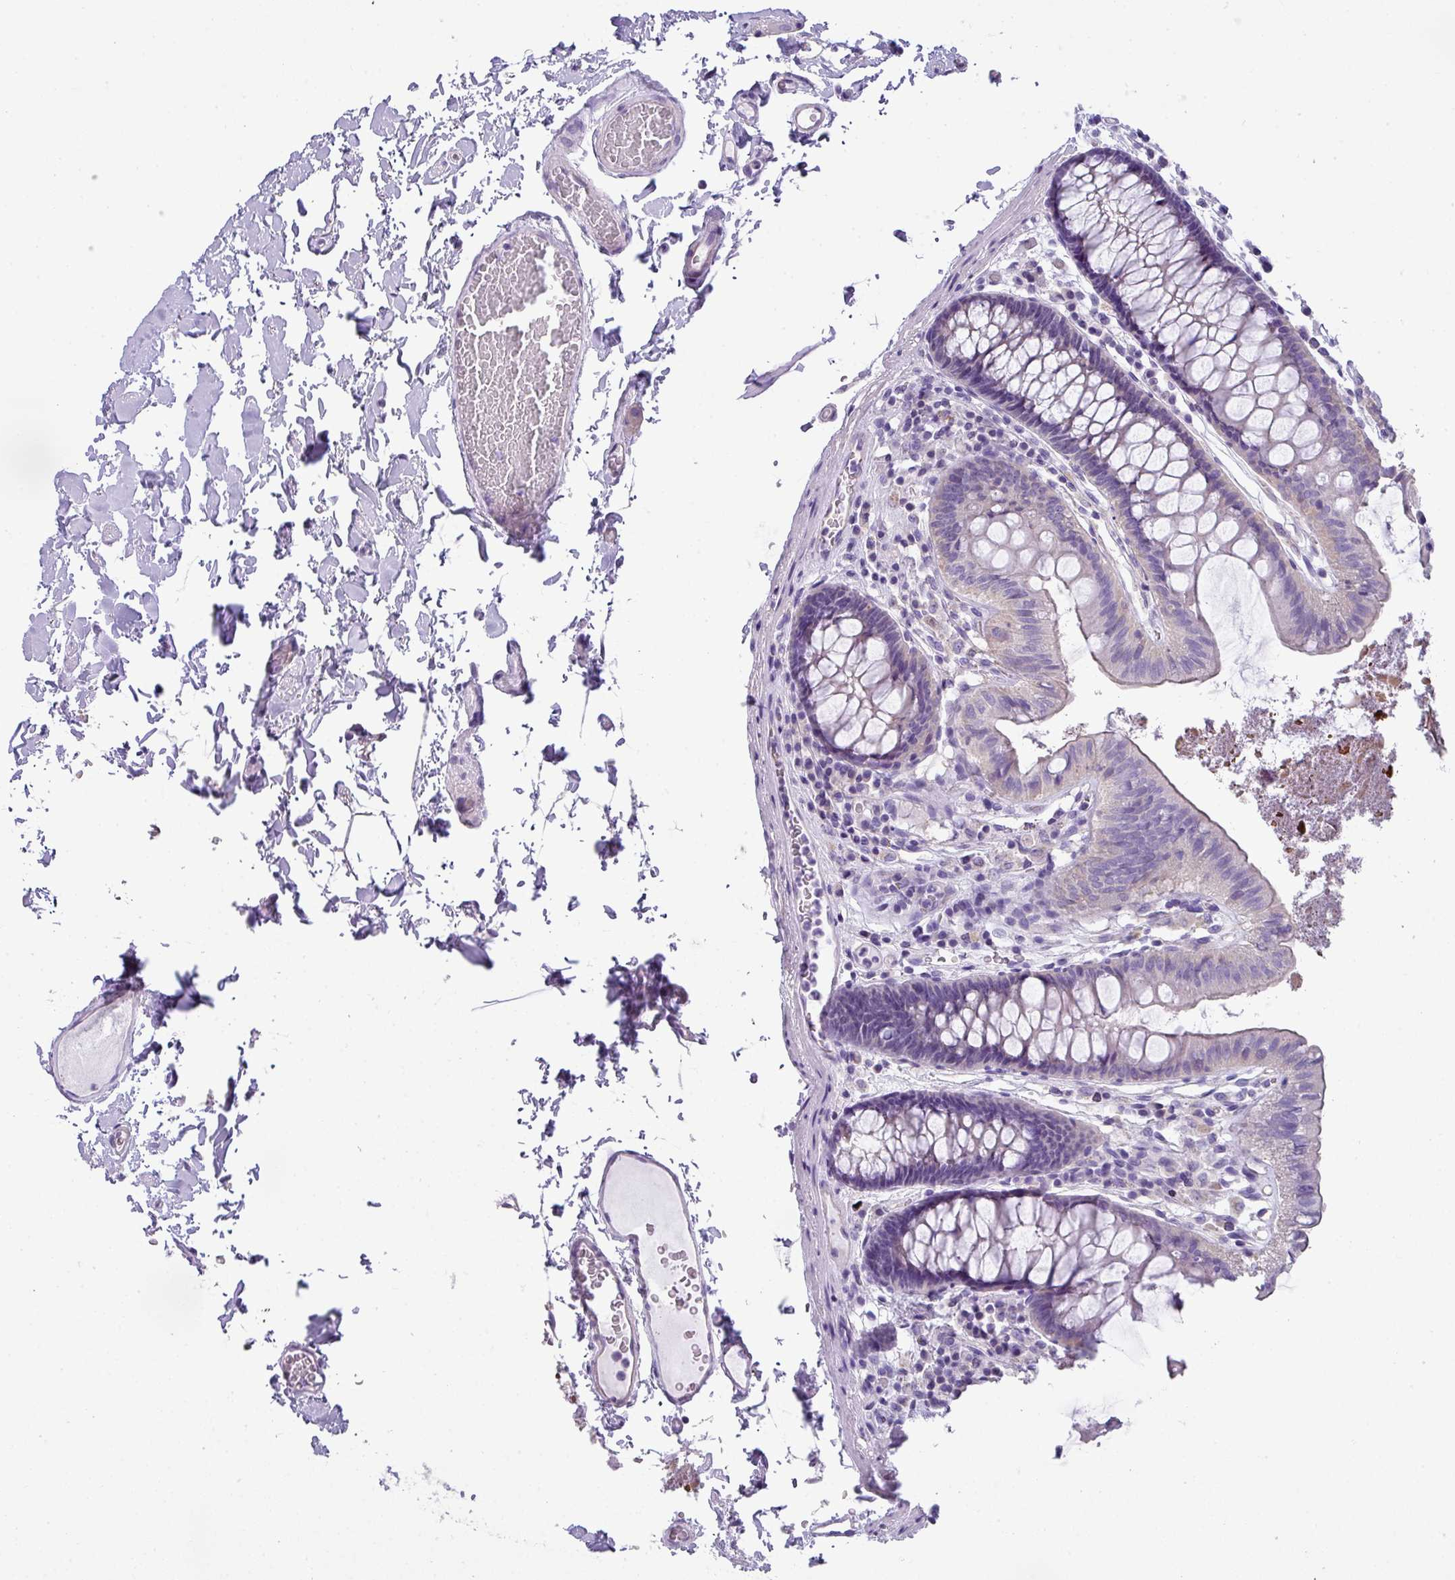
{"staining": {"intensity": "negative", "quantity": "none", "location": "none"}, "tissue": "colon", "cell_type": "Endothelial cells", "image_type": "normal", "snomed": [{"axis": "morphology", "description": "Normal tissue, NOS"}, {"axis": "topography", "description": "Colon"}], "caption": "Immunohistochemistry (IHC) of benign human colon displays no positivity in endothelial cells.", "gene": "PALS2", "patient": {"sex": "male", "age": 84}}